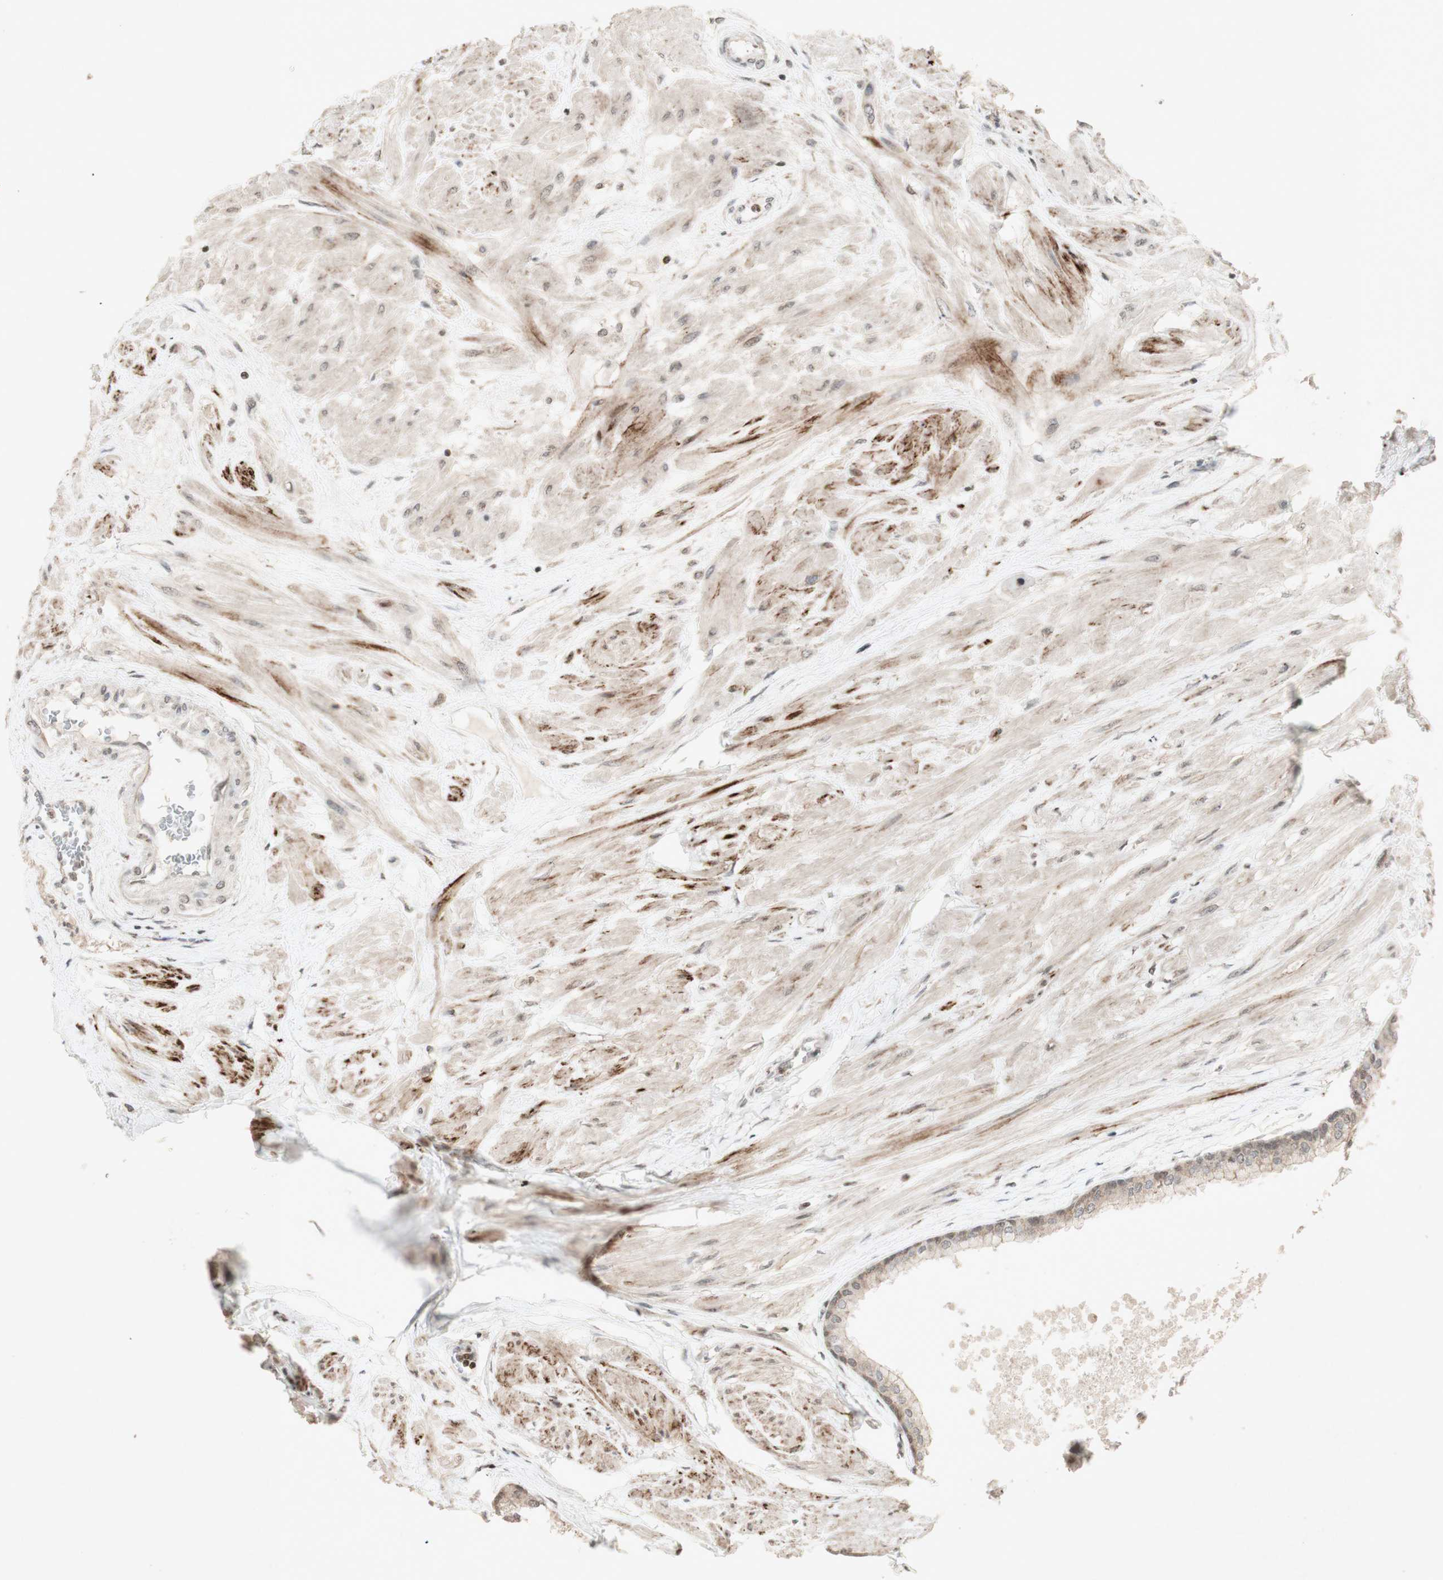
{"staining": {"intensity": "weak", "quantity": ">75%", "location": "cytoplasmic/membranous"}, "tissue": "prostate", "cell_type": "Glandular cells", "image_type": "normal", "snomed": [{"axis": "morphology", "description": "Normal tissue, NOS"}, {"axis": "topography", "description": "Prostate"}, {"axis": "topography", "description": "Seminal veicle"}], "caption": "DAB (3,3'-diaminobenzidine) immunohistochemical staining of normal prostate reveals weak cytoplasmic/membranous protein staining in approximately >75% of glandular cells.", "gene": "PLXNA1", "patient": {"sex": "male", "age": 60}}